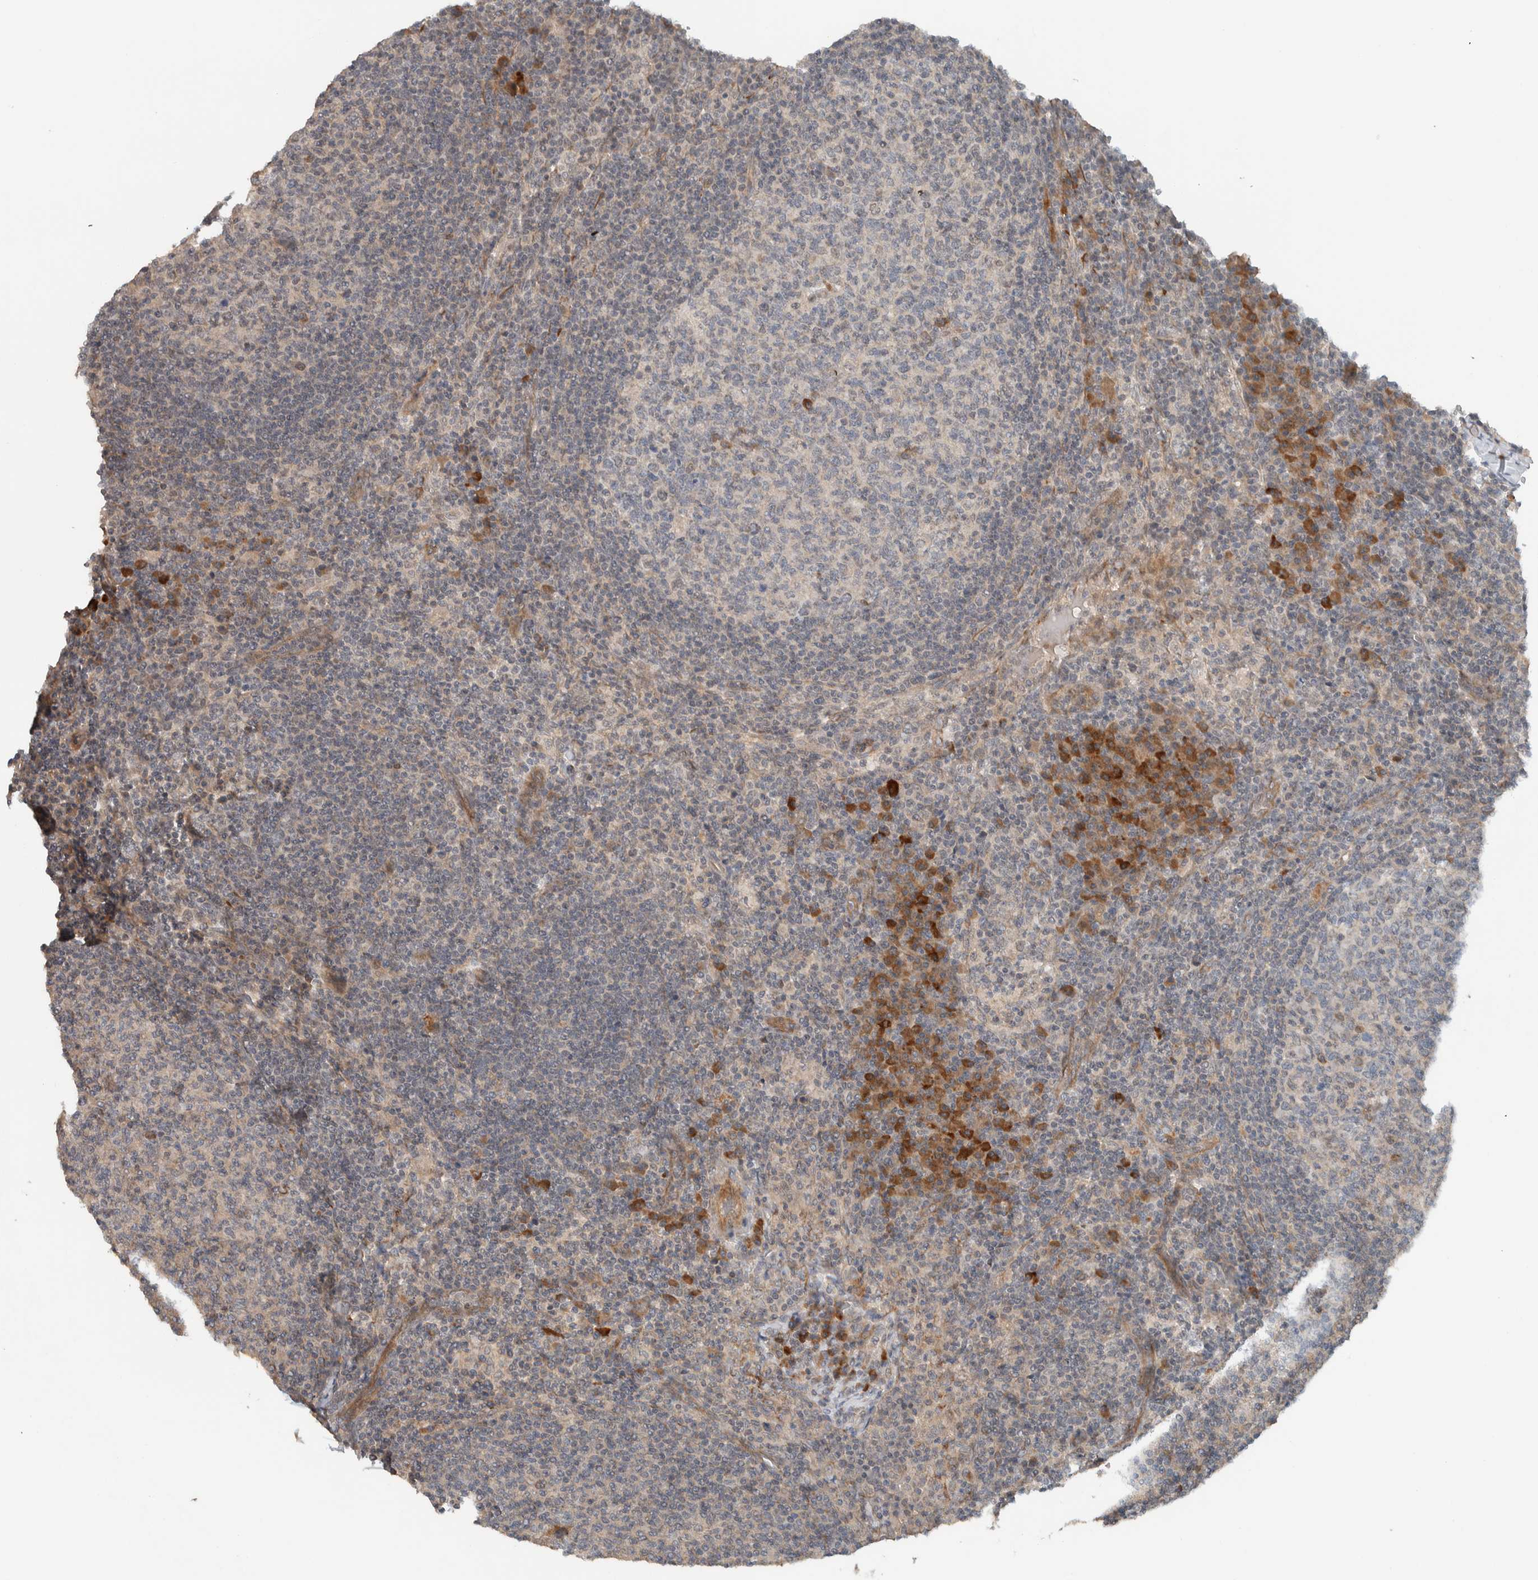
{"staining": {"intensity": "moderate", "quantity": "<25%", "location": "cytoplasmic/membranous"}, "tissue": "lymph node", "cell_type": "Germinal center cells", "image_type": "normal", "snomed": [{"axis": "morphology", "description": "Normal tissue, NOS"}, {"axis": "morphology", "description": "Inflammation, NOS"}, {"axis": "topography", "description": "Lymph node"}], "caption": "Brown immunohistochemical staining in benign human lymph node reveals moderate cytoplasmic/membranous staining in approximately <25% of germinal center cells.", "gene": "ARMC7", "patient": {"sex": "male", "age": 55}}